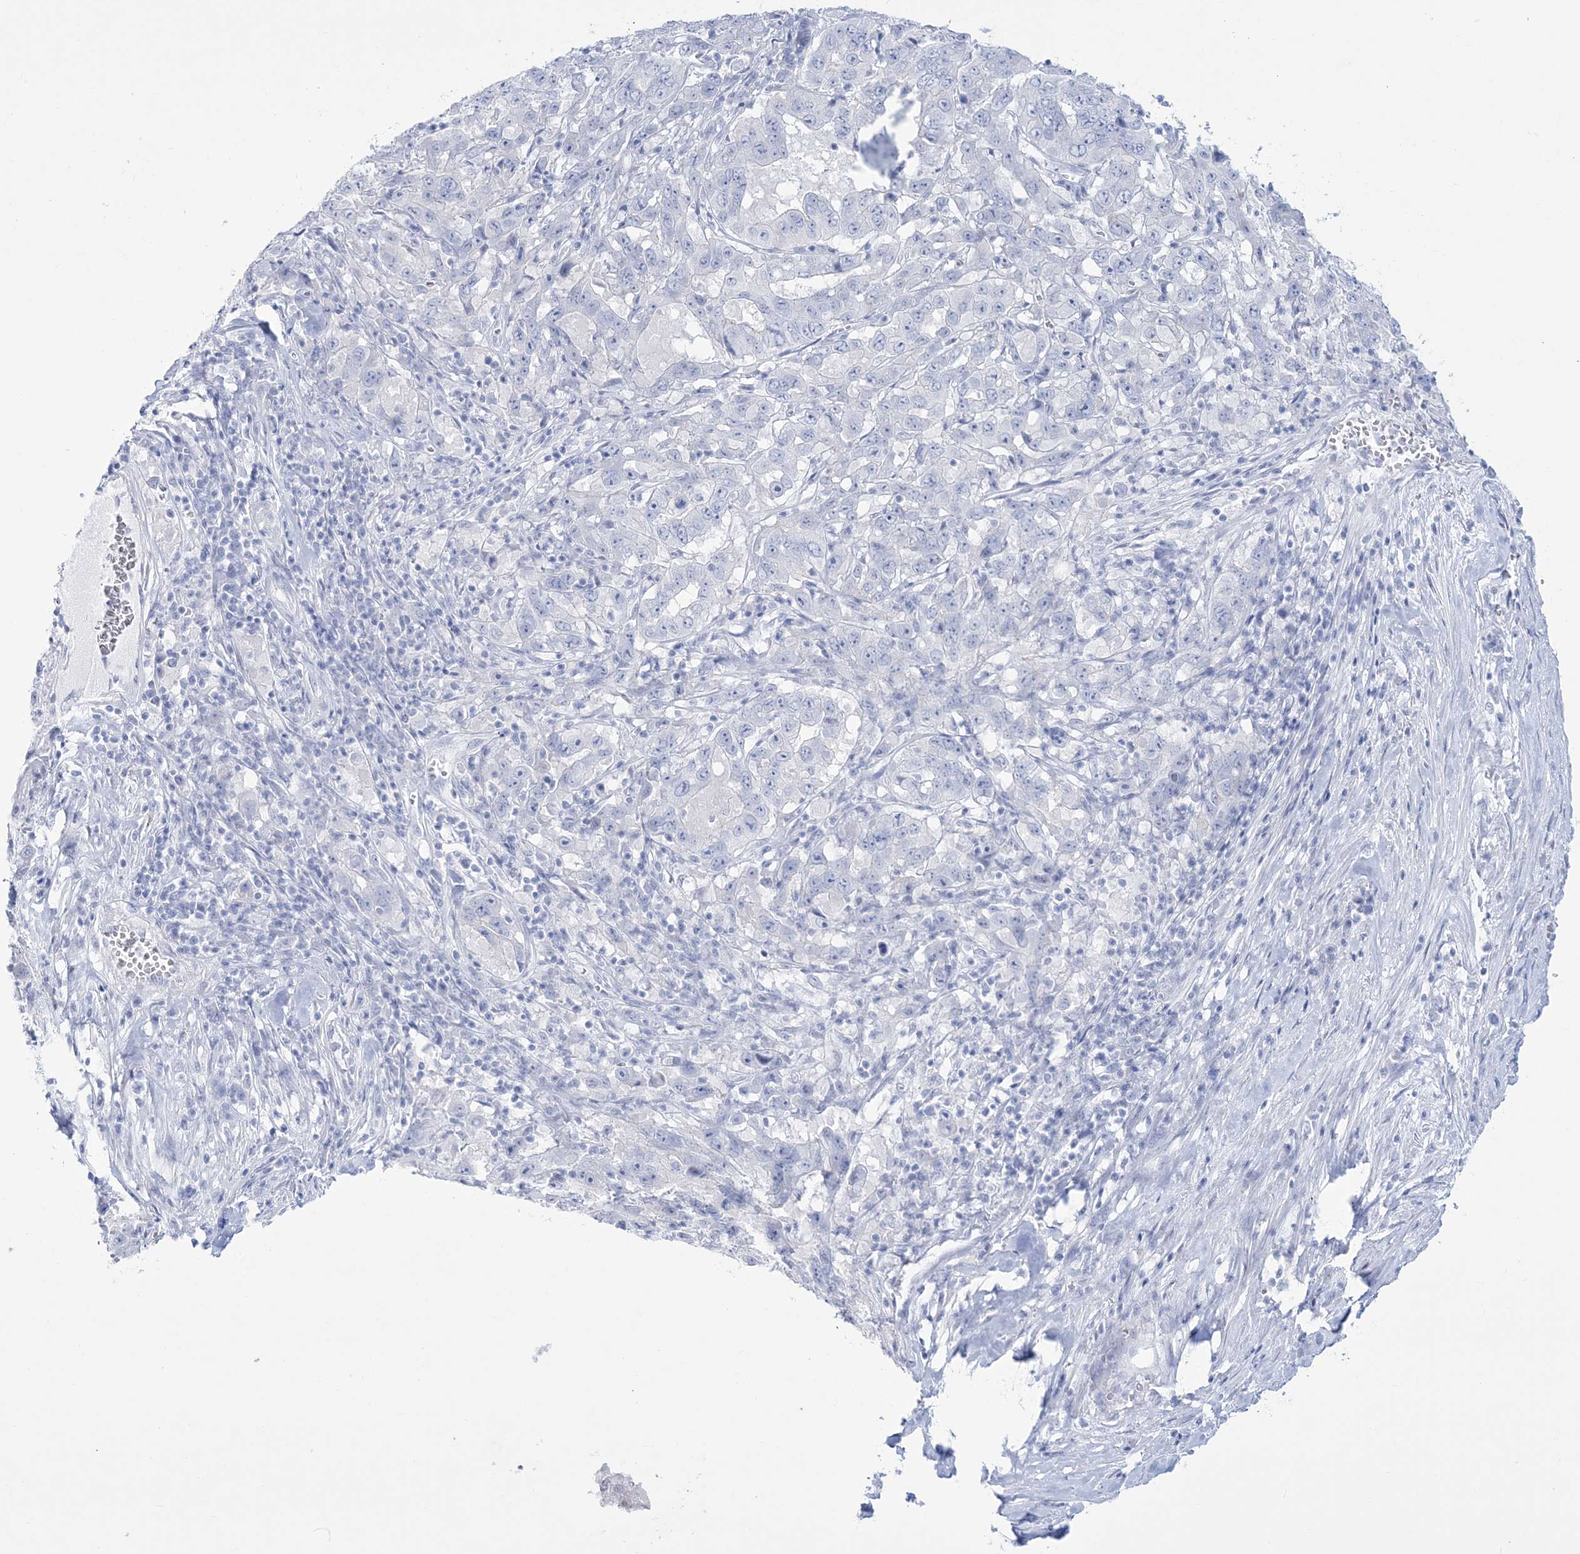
{"staining": {"intensity": "negative", "quantity": "none", "location": "none"}, "tissue": "pancreatic cancer", "cell_type": "Tumor cells", "image_type": "cancer", "snomed": [{"axis": "morphology", "description": "Adenocarcinoma, NOS"}, {"axis": "topography", "description": "Pancreas"}], "caption": "Tumor cells are negative for brown protein staining in pancreatic adenocarcinoma. (Immunohistochemistry (ihc), brightfield microscopy, high magnification).", "gene": "RBP2", "patient": {"sex": "male", "age": 63}}